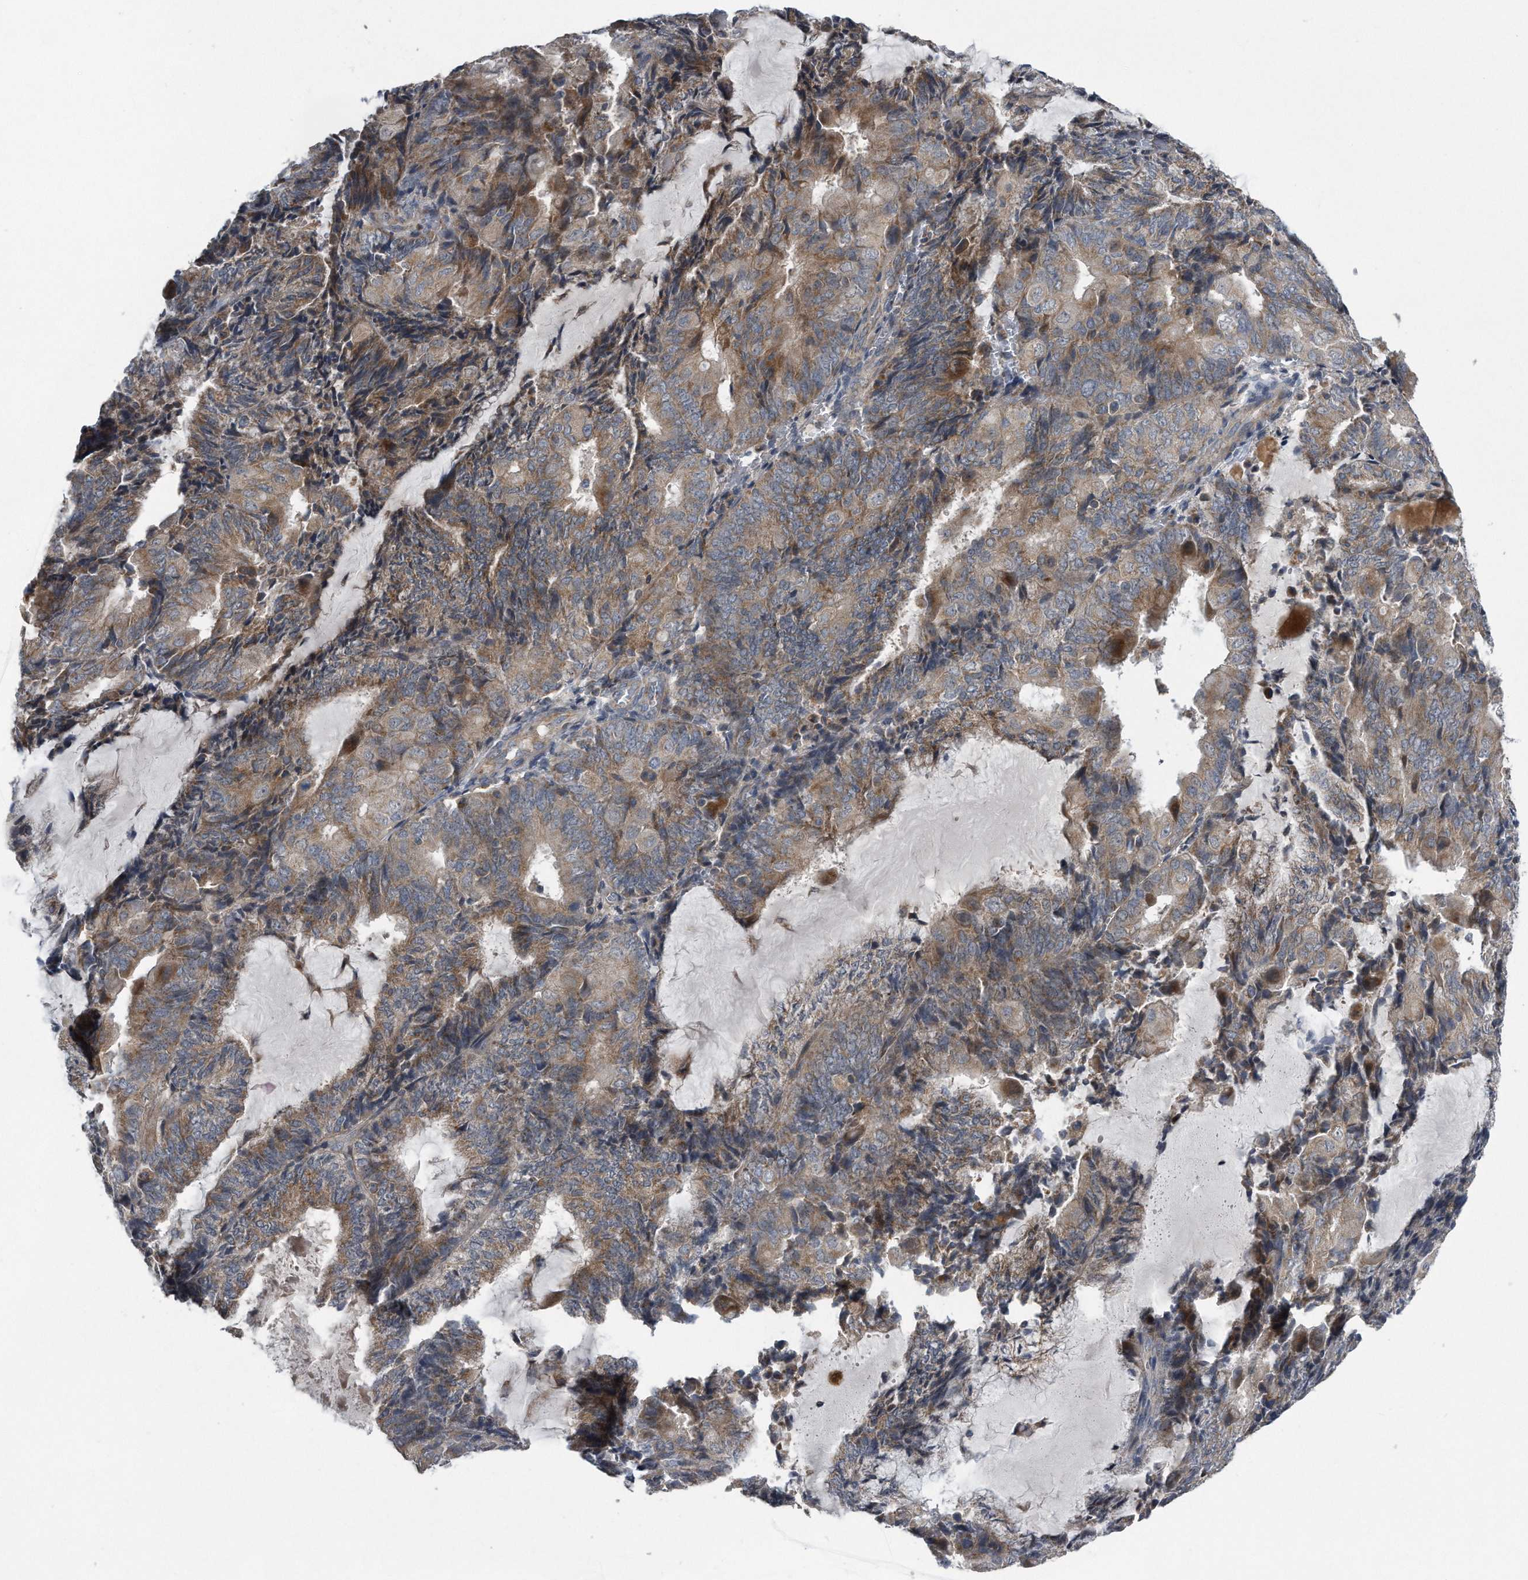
{"staining": {"intensity": "moderate", "quantity": ">75%", "location": "cytoplasmic/membranous"}, "tissue": "endometrial cancer", "cell_type": "Tumor cells", "image_type": "cancer", "snomed": [{"axis": "morphology", "description": "Adenocarcinoma, NOS"}, {"axis": "topography", "description": "Endometrium"}], "caption": "A histopathology image of adenocarcinoma (endometrial) stained for a protein shows moderate cytoplasmic/membranous brown staining in tumor cells.", "gene": "LYRM4", "patient": {"sex": "female", "age": 81}}